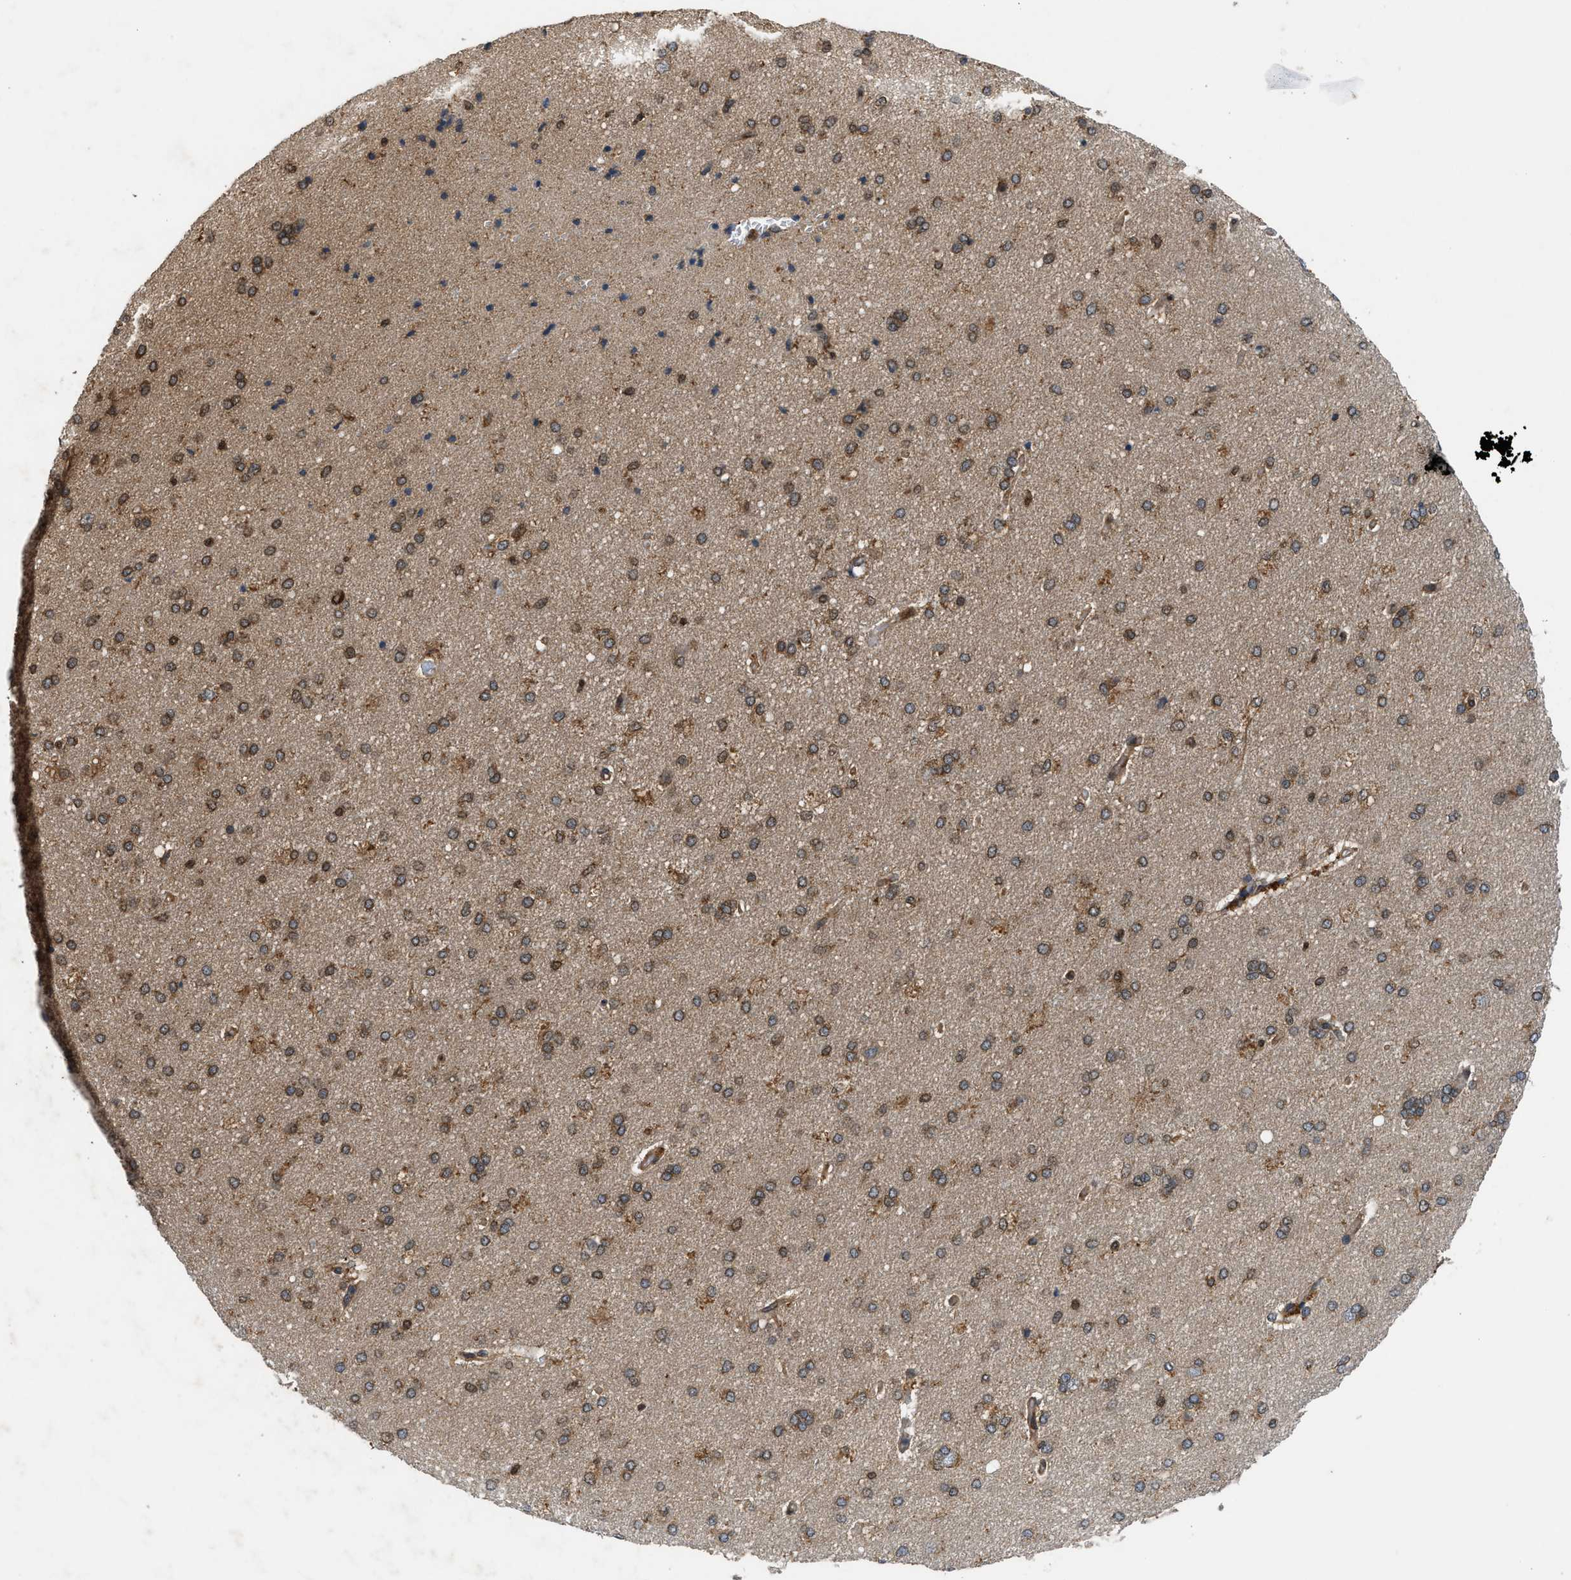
{"staining": {"intensity": "moderate", "quantity": ">75%", "location": "cytoplasmic/membranous"}, "tissue": "cerebral cortex", "cell_type": "Endothelial cells", "image_type": "normal", "snomed": [{"axis": "morphology", "description": "Normal tissue, NOS"}, {"axis": "topography", "description": "Cerebral cortex"}], "caption": "Immunohistochemical staining of benign human cerebral cortex demonstrates medium levels of moderate cytoplasmic/membranous expression in approximately >75% of endothelial cells.", "gene": "OXSR1", "patient": {"sex": "male", "age": 62}}